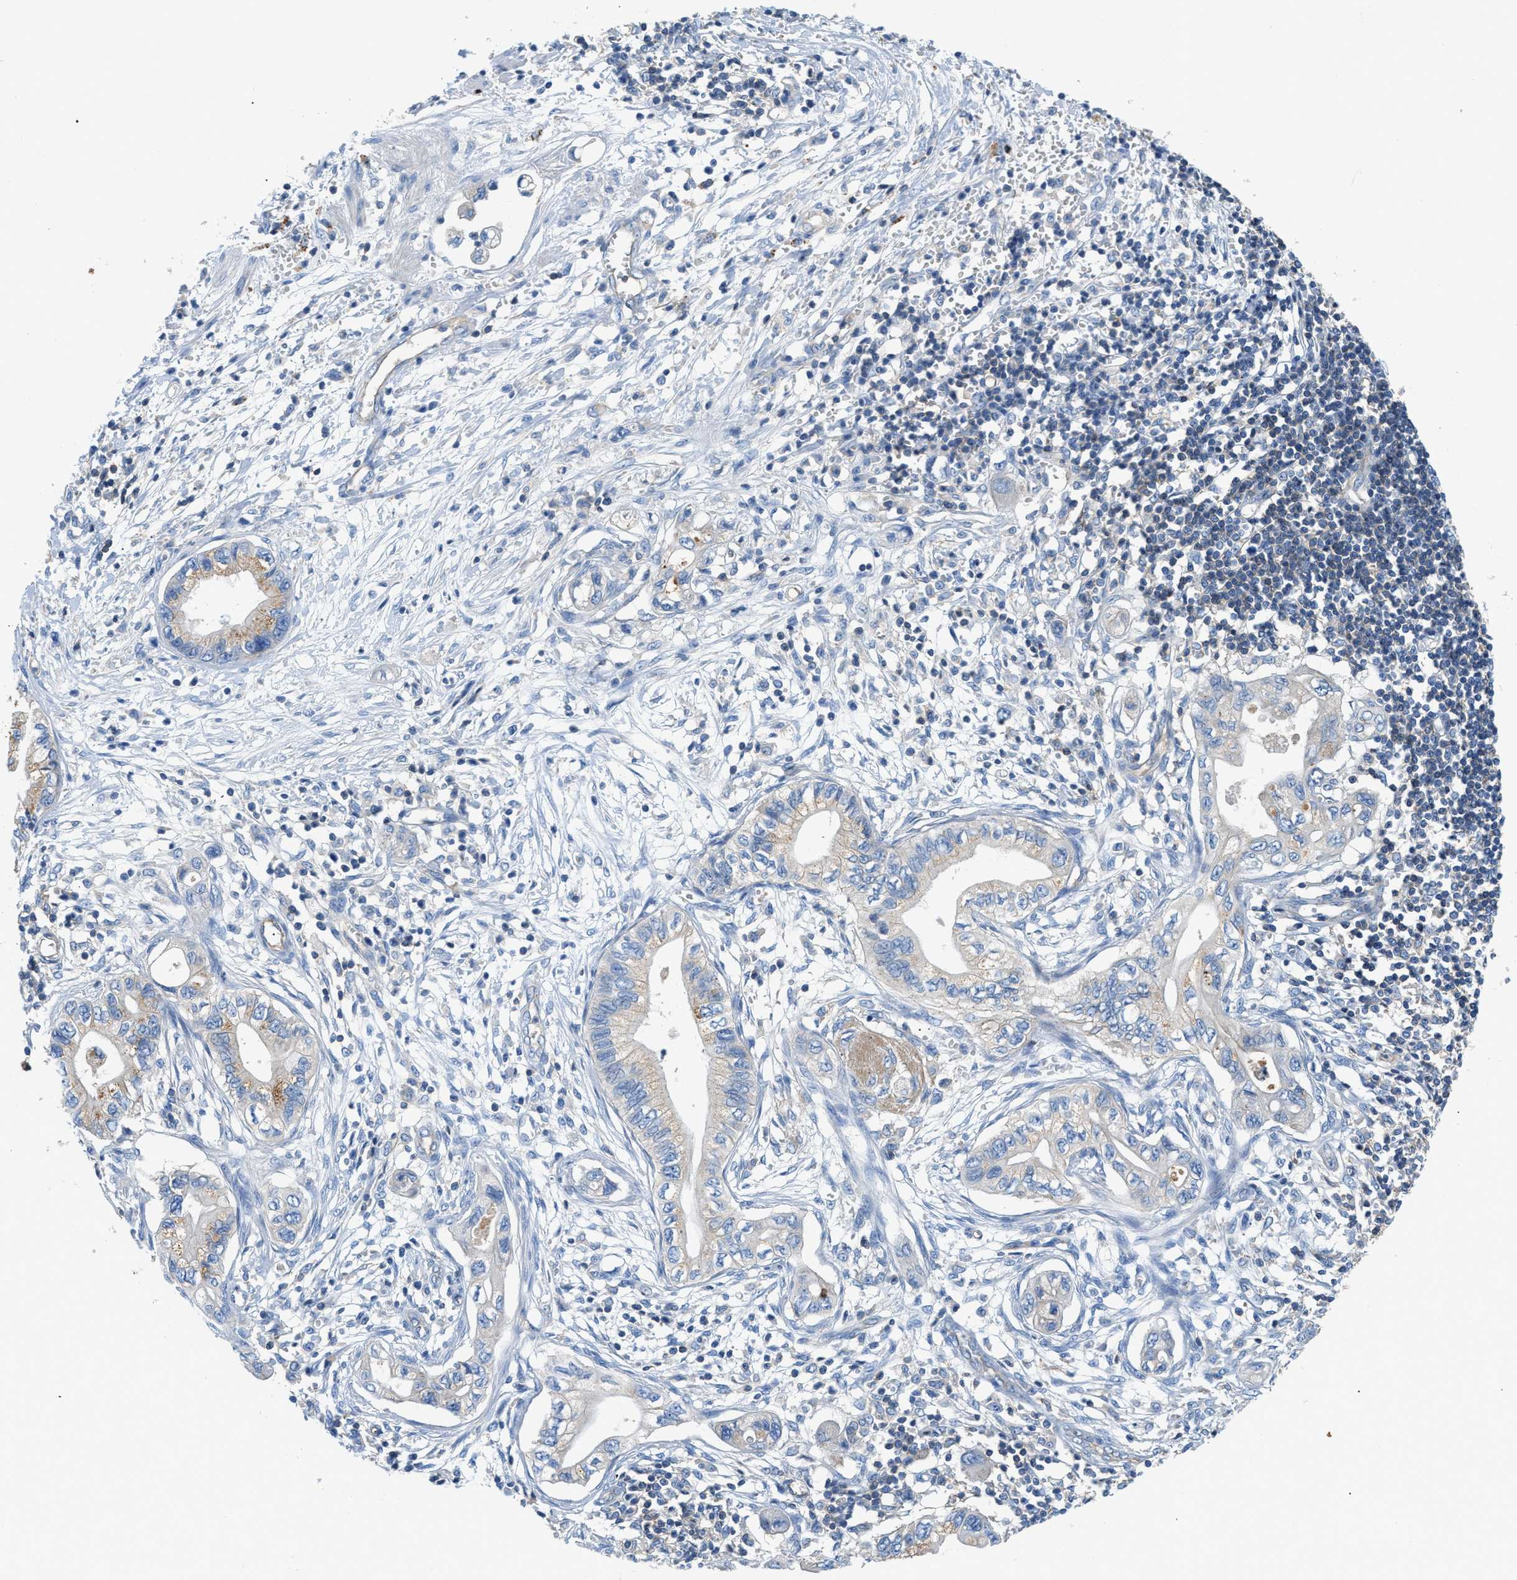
{"staining": {"intensity": "weak", "quantity": "<25%", "location": "cytoplasmic/membranous"}, "tissue": "pancreatic cancer", "cell_type": "Tumor cells", "image_type": "cancer", "snomed": [{"axis": "morphology", "description": "Adenocarcinoma, NOS"}, {"axis": "topography", "description": "Pancreas"}], "caption": "Image shows no significant protein positivity in tumor cells of pancreatic cancer (adenocarcinoma). (DAB immunohistochemistry (IHC), high magnification).", "gene": "ORAI1", "patient": {"sex": "male", "age": 56}}